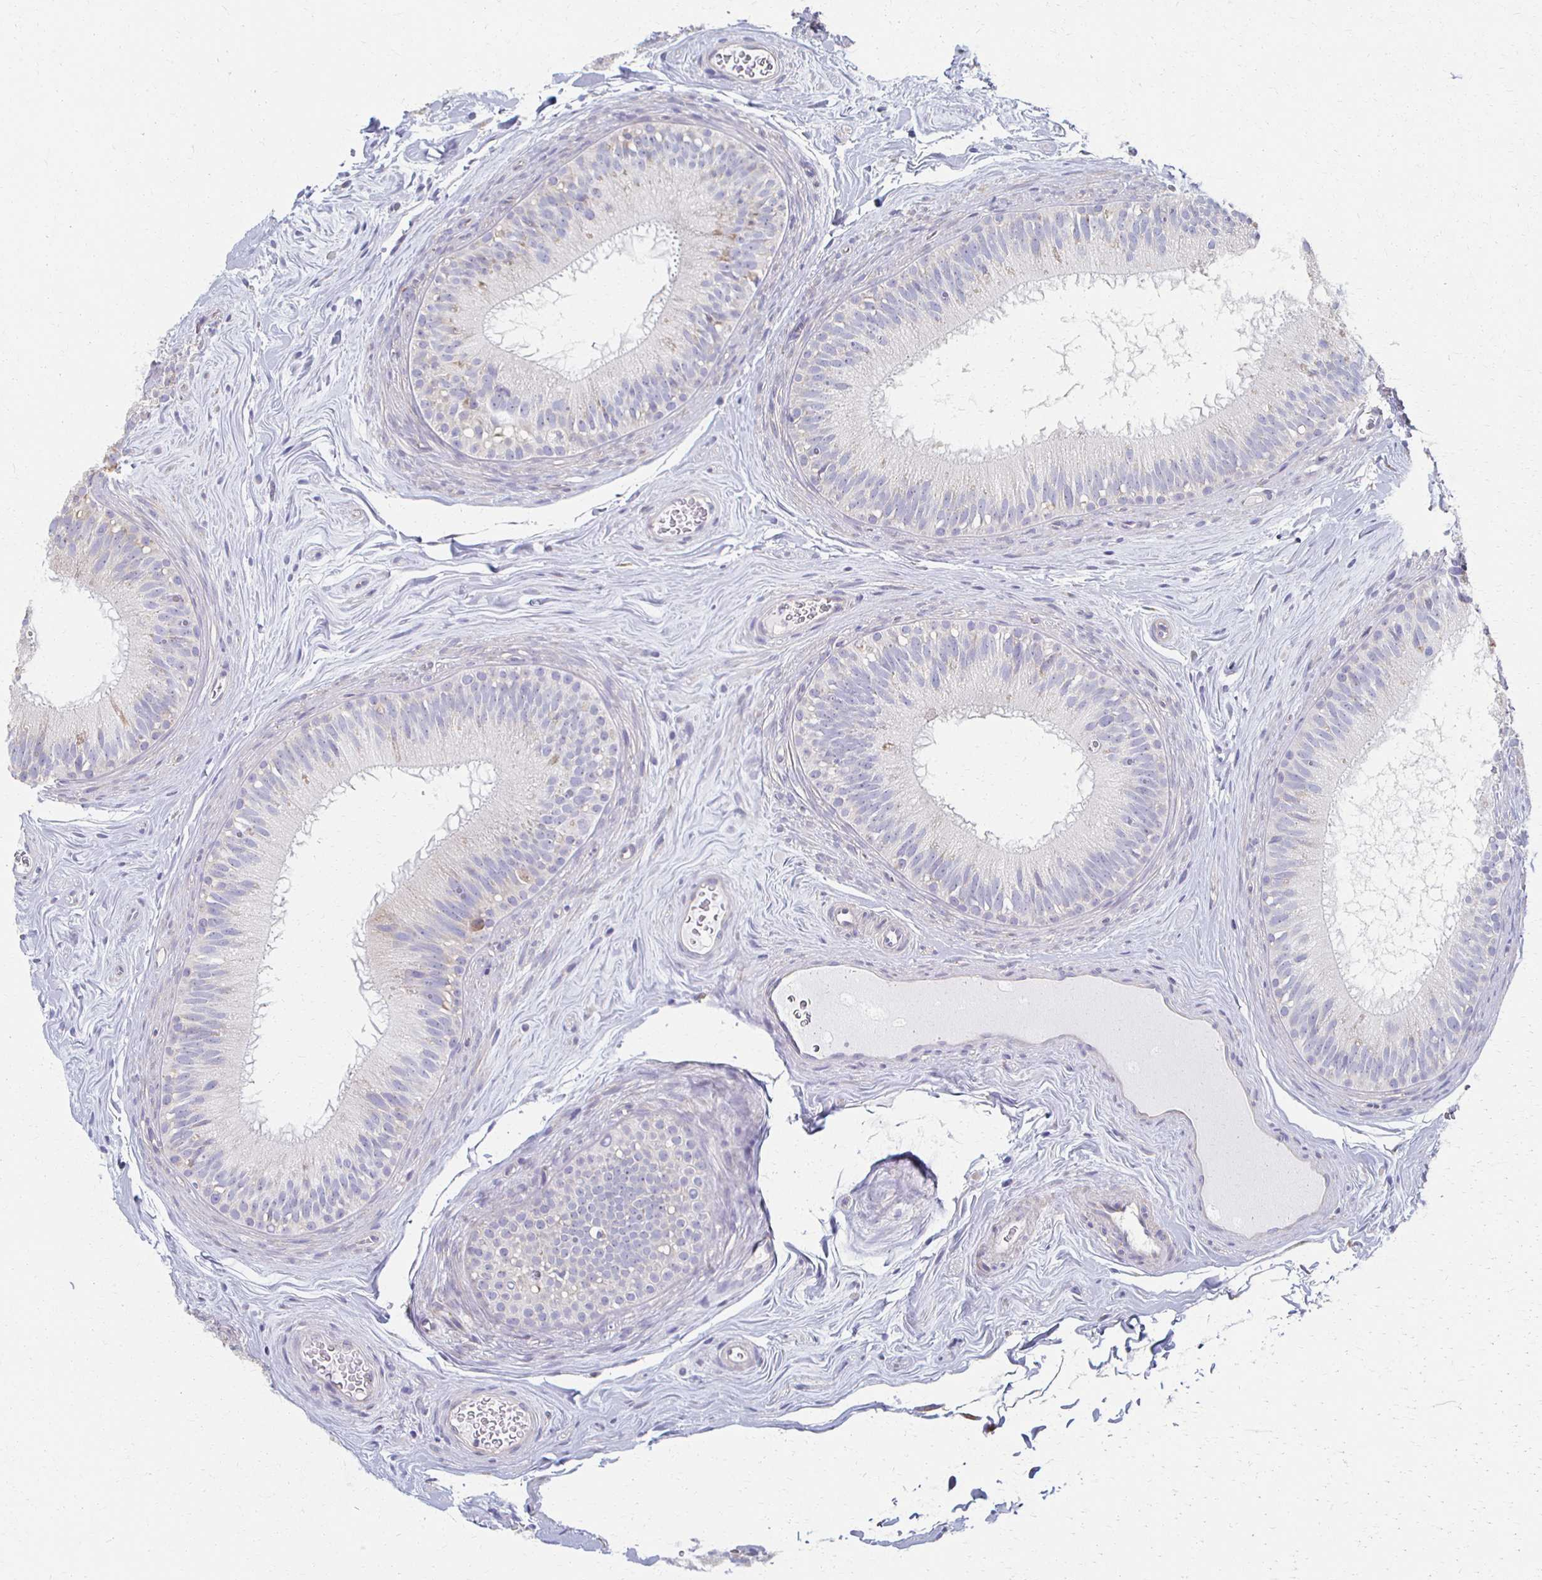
{"staining": {"intensity": "weak", "quantity": "<25%", "location": "cytoplasmic/membranous"}, "tissue": "epididymis", "cell_type": "Glandular cells", "image_type": "normal", "snomed": [{"axis": "morphology", "description": "Normal tissue, NOS"}, {"axis": "topography", "description": "Epididymis"}], "caption": "A high-resolution photomicrograph shows IHC staining of normal epididymis, which displays no significant staining in glandular cells. Brightfield microscopy of immunohistochemistry stained with DAB (3,3'-diaminobenzidine) (brown) and hematoxylin (blue), captured at high magnification.", "gene": "ATP1A3", "patient": {"sex": "male", "age": 44}}